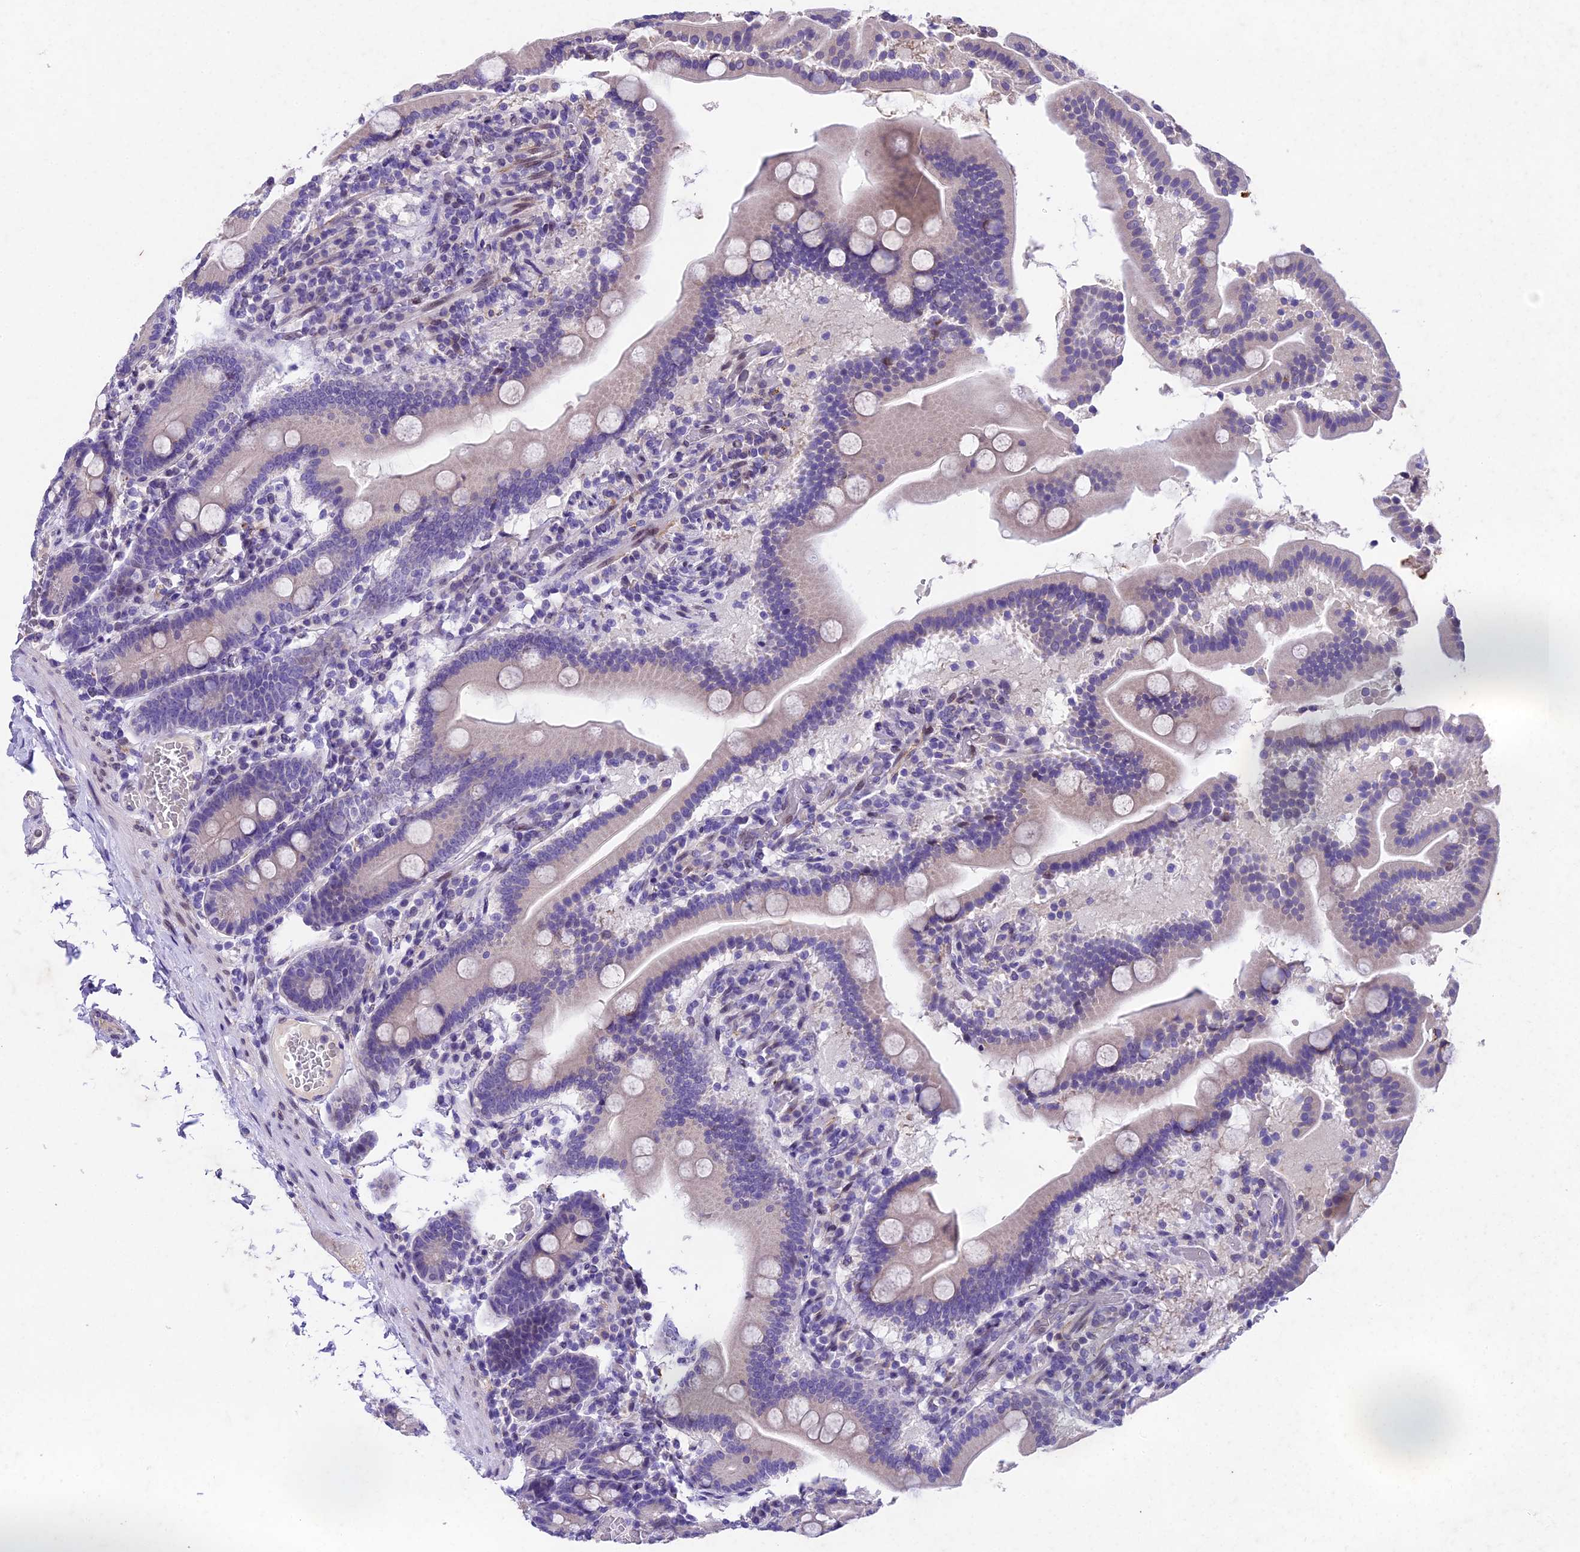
{"staining": {"intensity": "weak", "quantity": "<25%", "location": "cytoplasmic/membranous"}, "tissue": "duodenum", "cell_type": "Glandular cells", "image_type": "normal", "snomed": [{"axis": "morphology", "description": "Normal tissue, NOS"}, {"axis": "topography", "description": "Duodenum"}], "caption": "A high-resolution photomicrograph shows immunohistochemistry (IHC) staining of benign duodenum, which displays no significant staining in glandular cells.", "gene": "IFT140", "patient": {"sex": "male", "age": 55}}